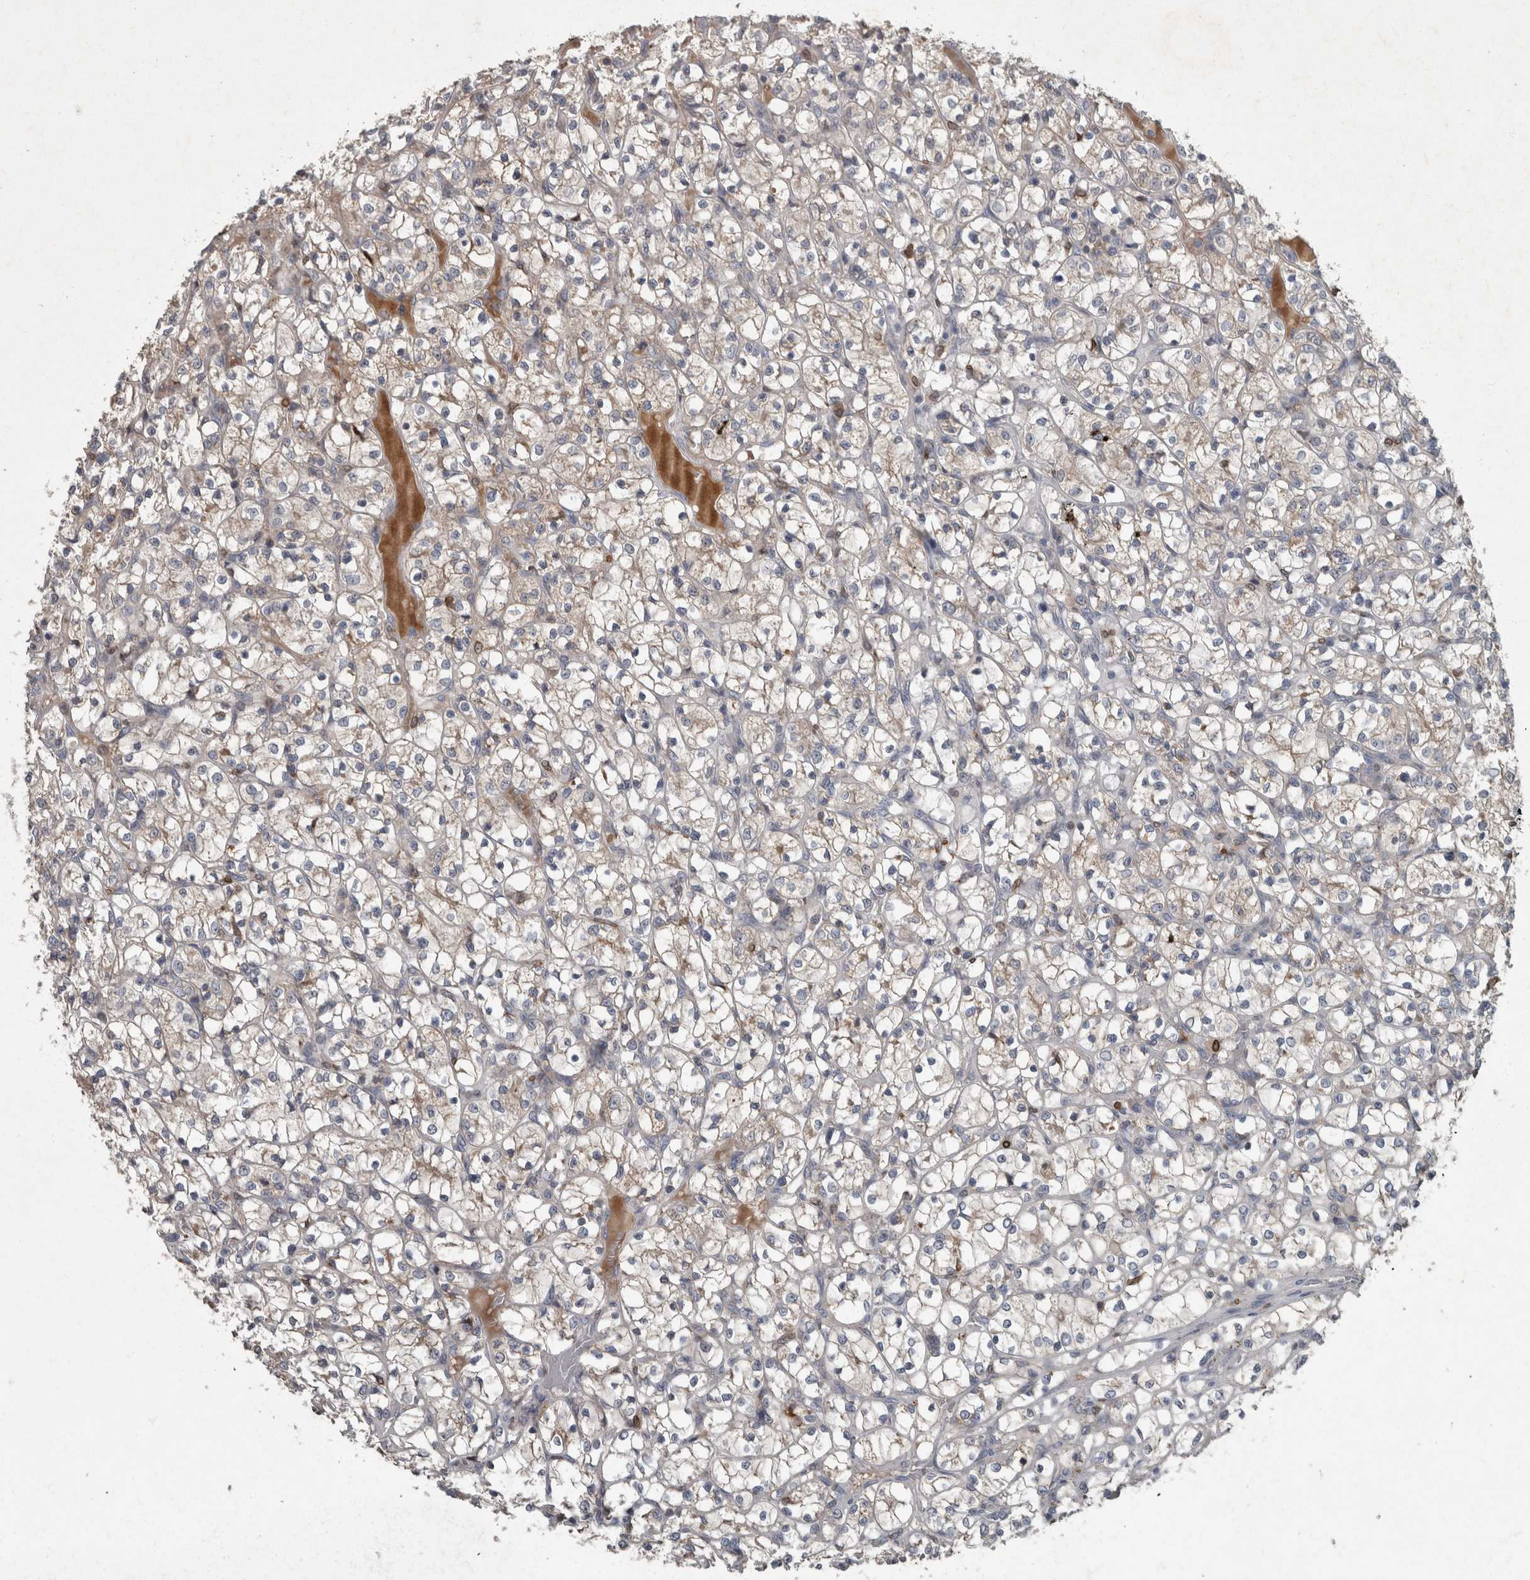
{"staining": {"intensity": "weak", "quantity": "25%-75%", "location": "cytoplasmic/membranous"}, "tissue": "renal cancer", "cell_type": "Tumor cells", "image_type": "cancer", "snomed": [{"axis": "morphology", "description": "Adenocarcinoma, NOS"}, {"axis": "topography", "description": "Kidney"}], "caption": "The image displays a brown stain indicating the presence of a protein in the cytoplasmic/membranous of tumor cells in renal cancer.", "gene": "PPP1R3C", "patient": {"sex": "female", "age": 69}}